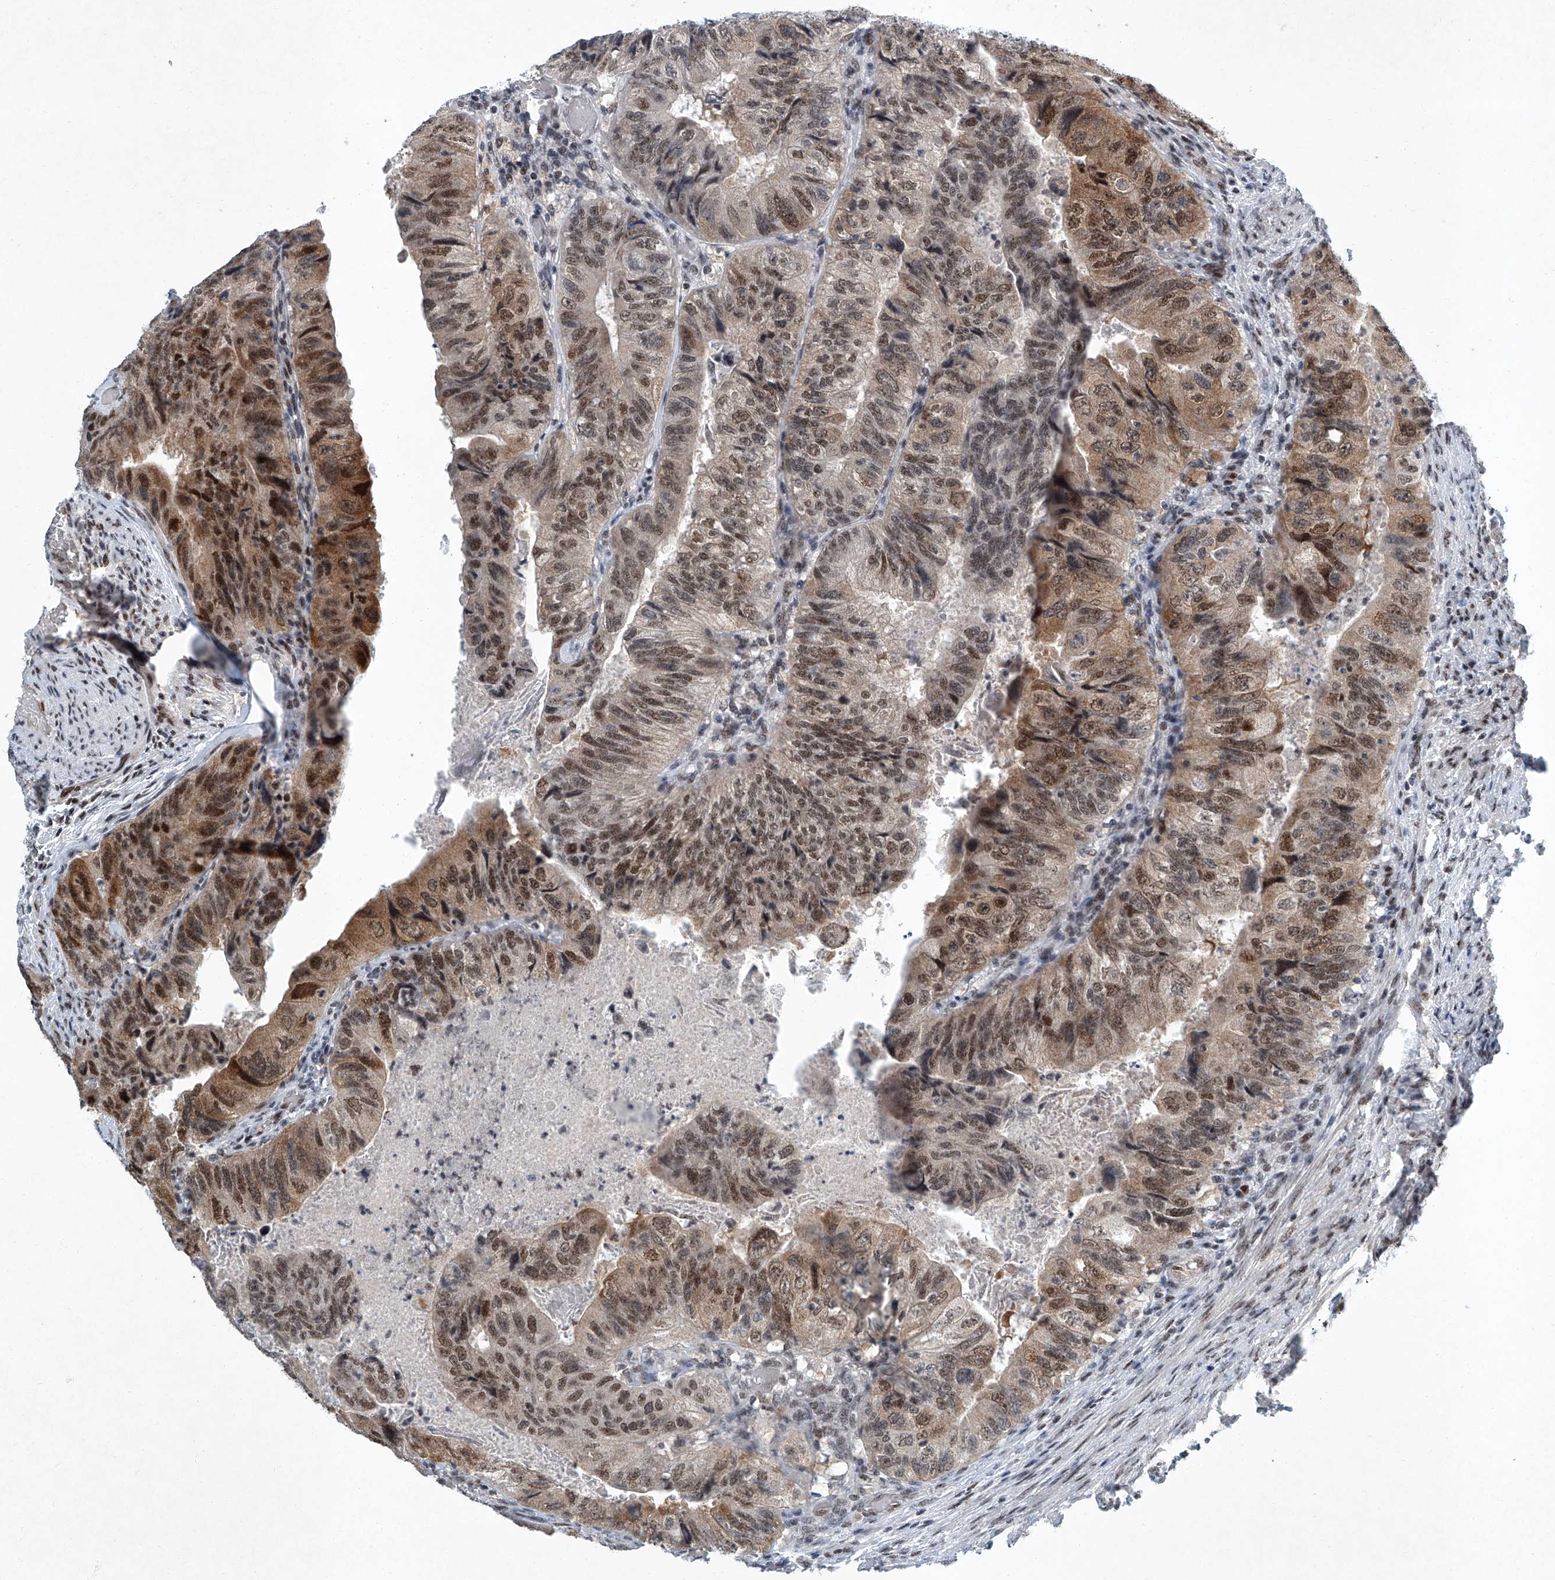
{"staining": {"intensity": "moderate", "quantity": ">75%", "location": "cytoplasmic/membranous,nuclear"}, "tissue": "colorectal cancer", "cell_type": "Tumor cells", "image_type": "cancer", "snomed": [{"axis": "morphology", "description": "Adenocarcinoma, NOS"}, {"axis": "topography", "description": "Rectum"}], "caption": "A micrograph of adenocarcinoma (colorectal) stained for a protein shows moderate cytoplasmic/membranous and nuclear brown staining in tumor cells.", "gene": "TFDP1", "patient": {"sex": "male", "age": 63}}